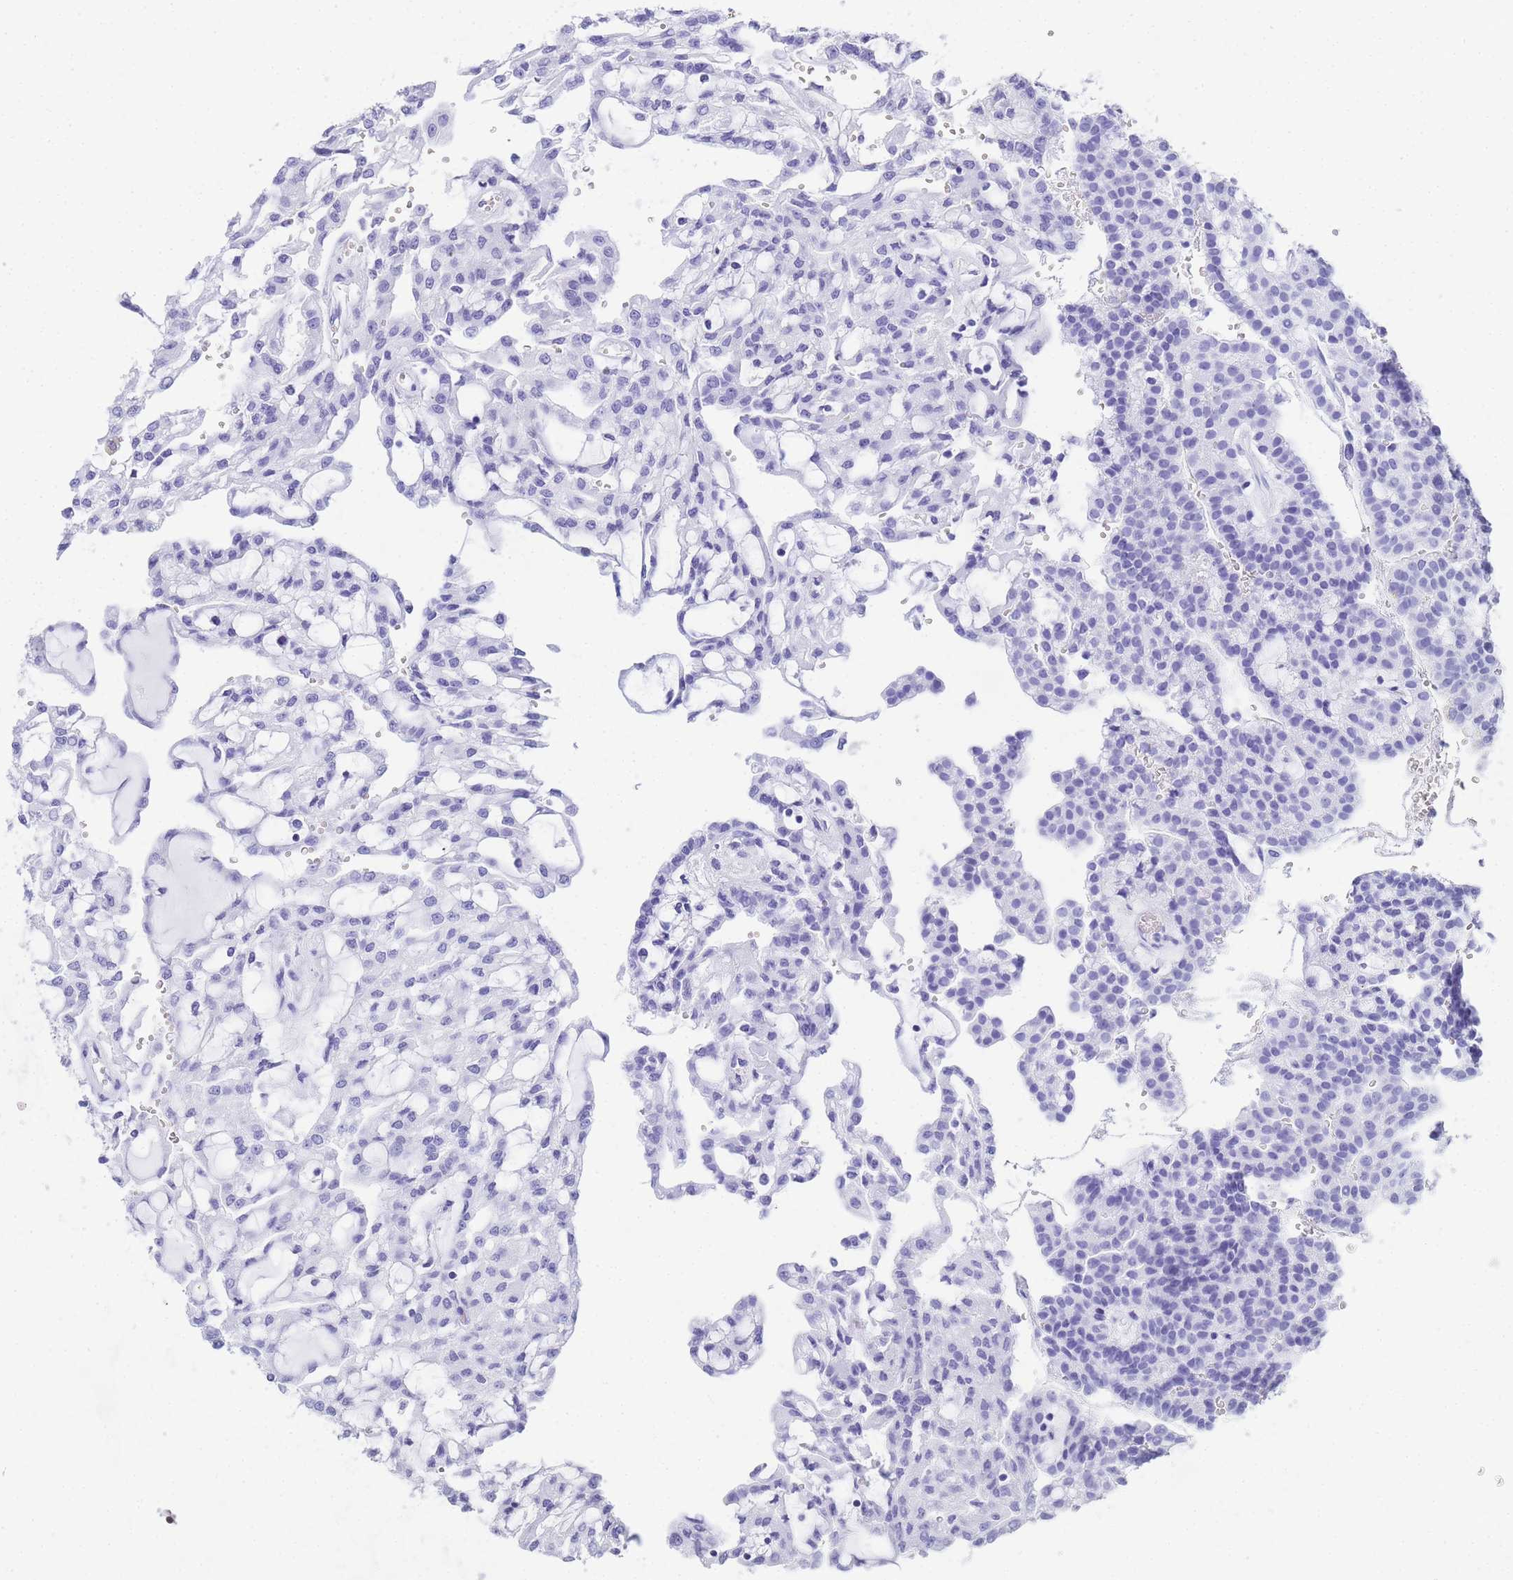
{"staining": {"intensity": "negative", "quantity": "none", "location": "none"}, "tissue": "renal cancer", "cell_type": "Tumor cells", "image_type": "cancer", "snomed": [{"axis": "morphology", "description": "Adenocarcinoma, NOS"}, {"axis": "topography", "description": "Kidney"}], "caption": "Protein analysis of renal adenocarcinoma shows no significant staining in tumor cells. (Stains: DAB (3,3'-diaminobenzidine) immunohistochemistry (IHC) with hematoxylin counter stain, Microscopy: brightfield microscopy at high magnification).", "gene": "MYL7", "patient": {"sex": "male", "age": 63}}